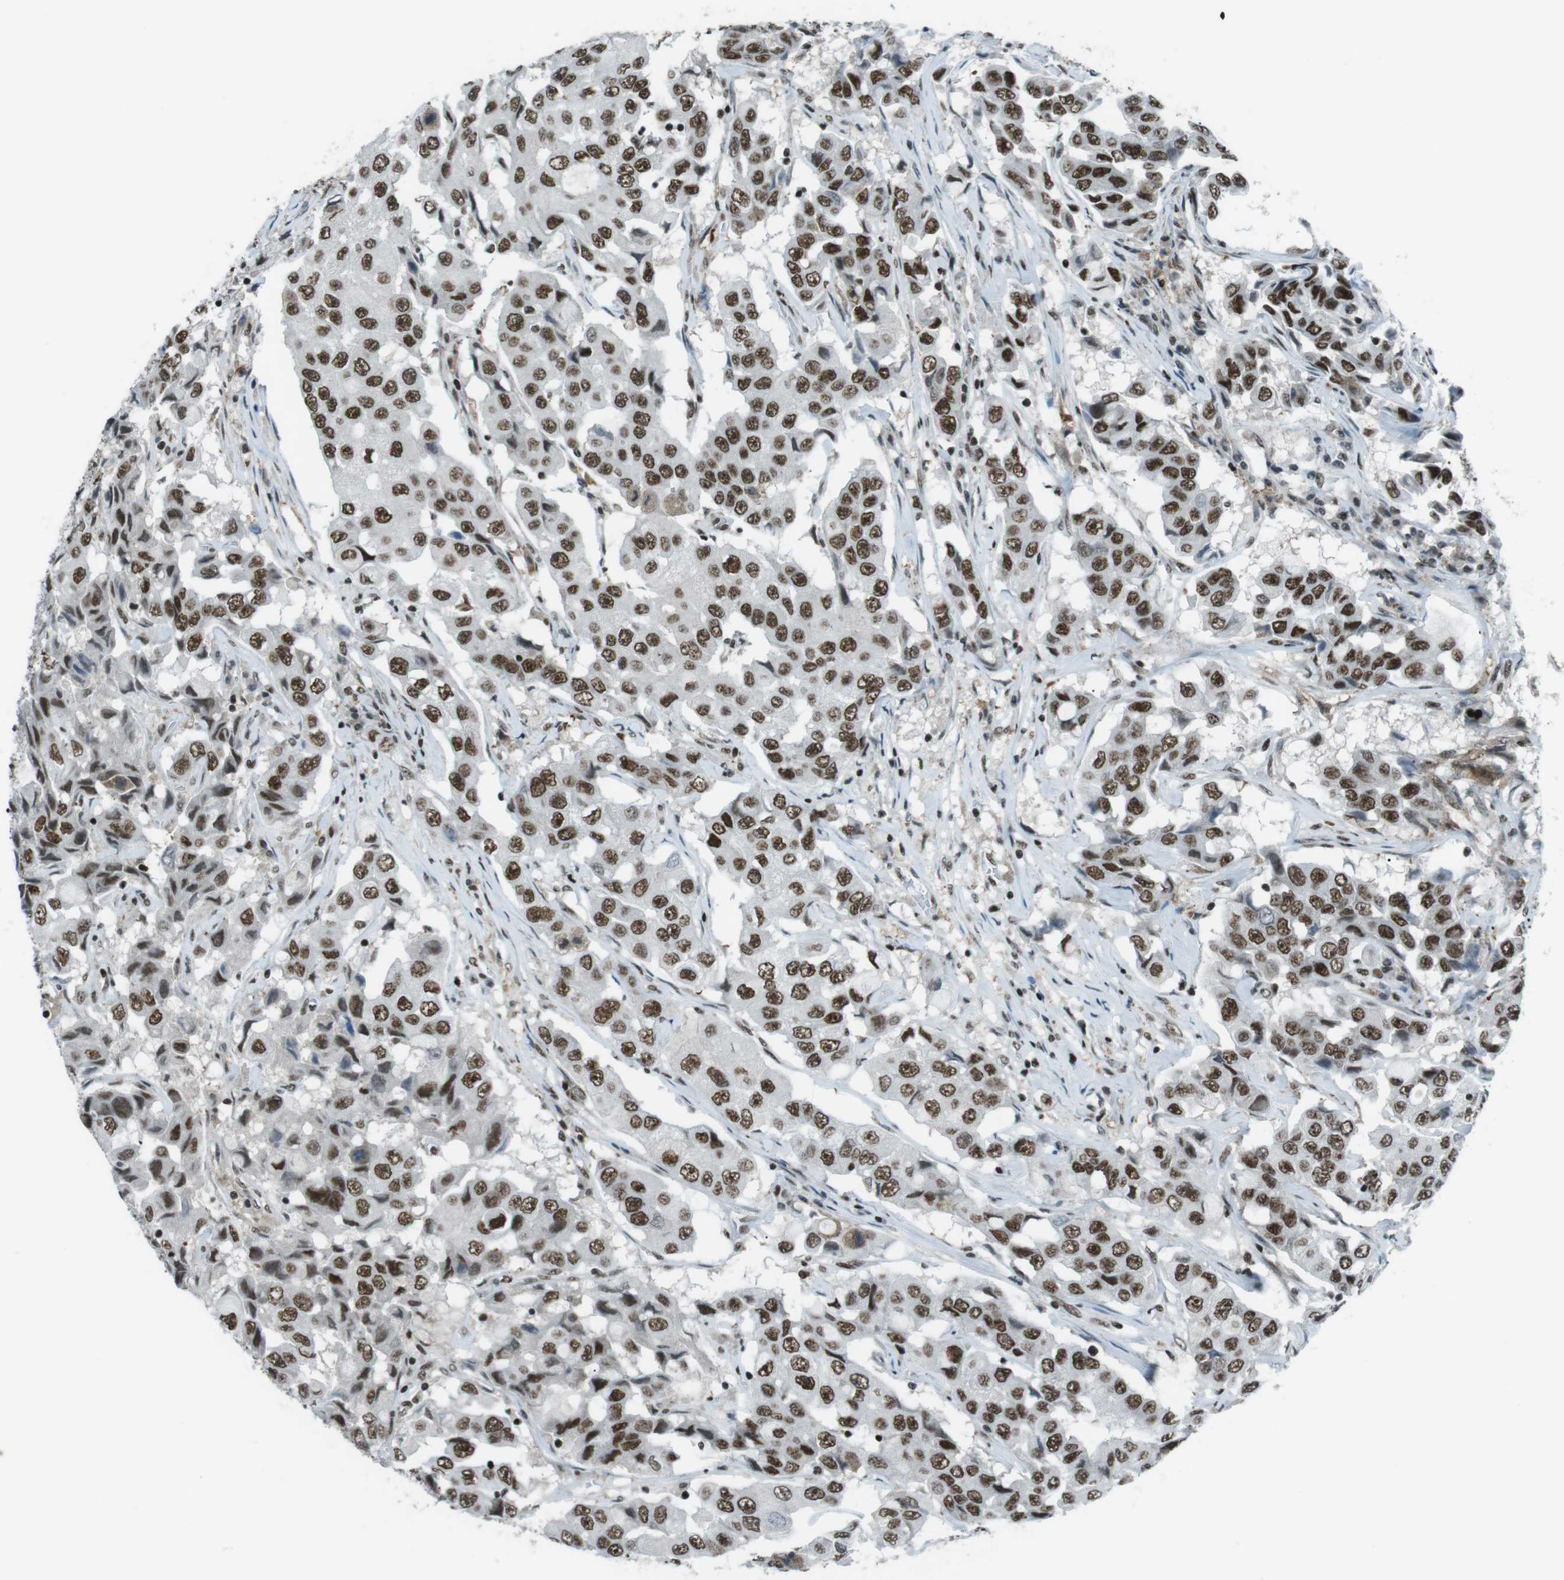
{"staining": {"intensity": "strong", "quantity": ">75%", "location": "nuclear"}, "tissue": "breast cancer", "cell_type": "Tumor cells", "image_type": "cancer", "snomed": [{"axis": "morphology", "description": "Duct carcinoma"}, {"axis": "topography", "description": "Breast"}], "caption": "Immunohistochemical staining of human breast cancer displays strong nuclear protein positivity in approximately >75% of tumor cells.", "gene": "TAF1", "patient": {"sex": "female", "age": 27}}